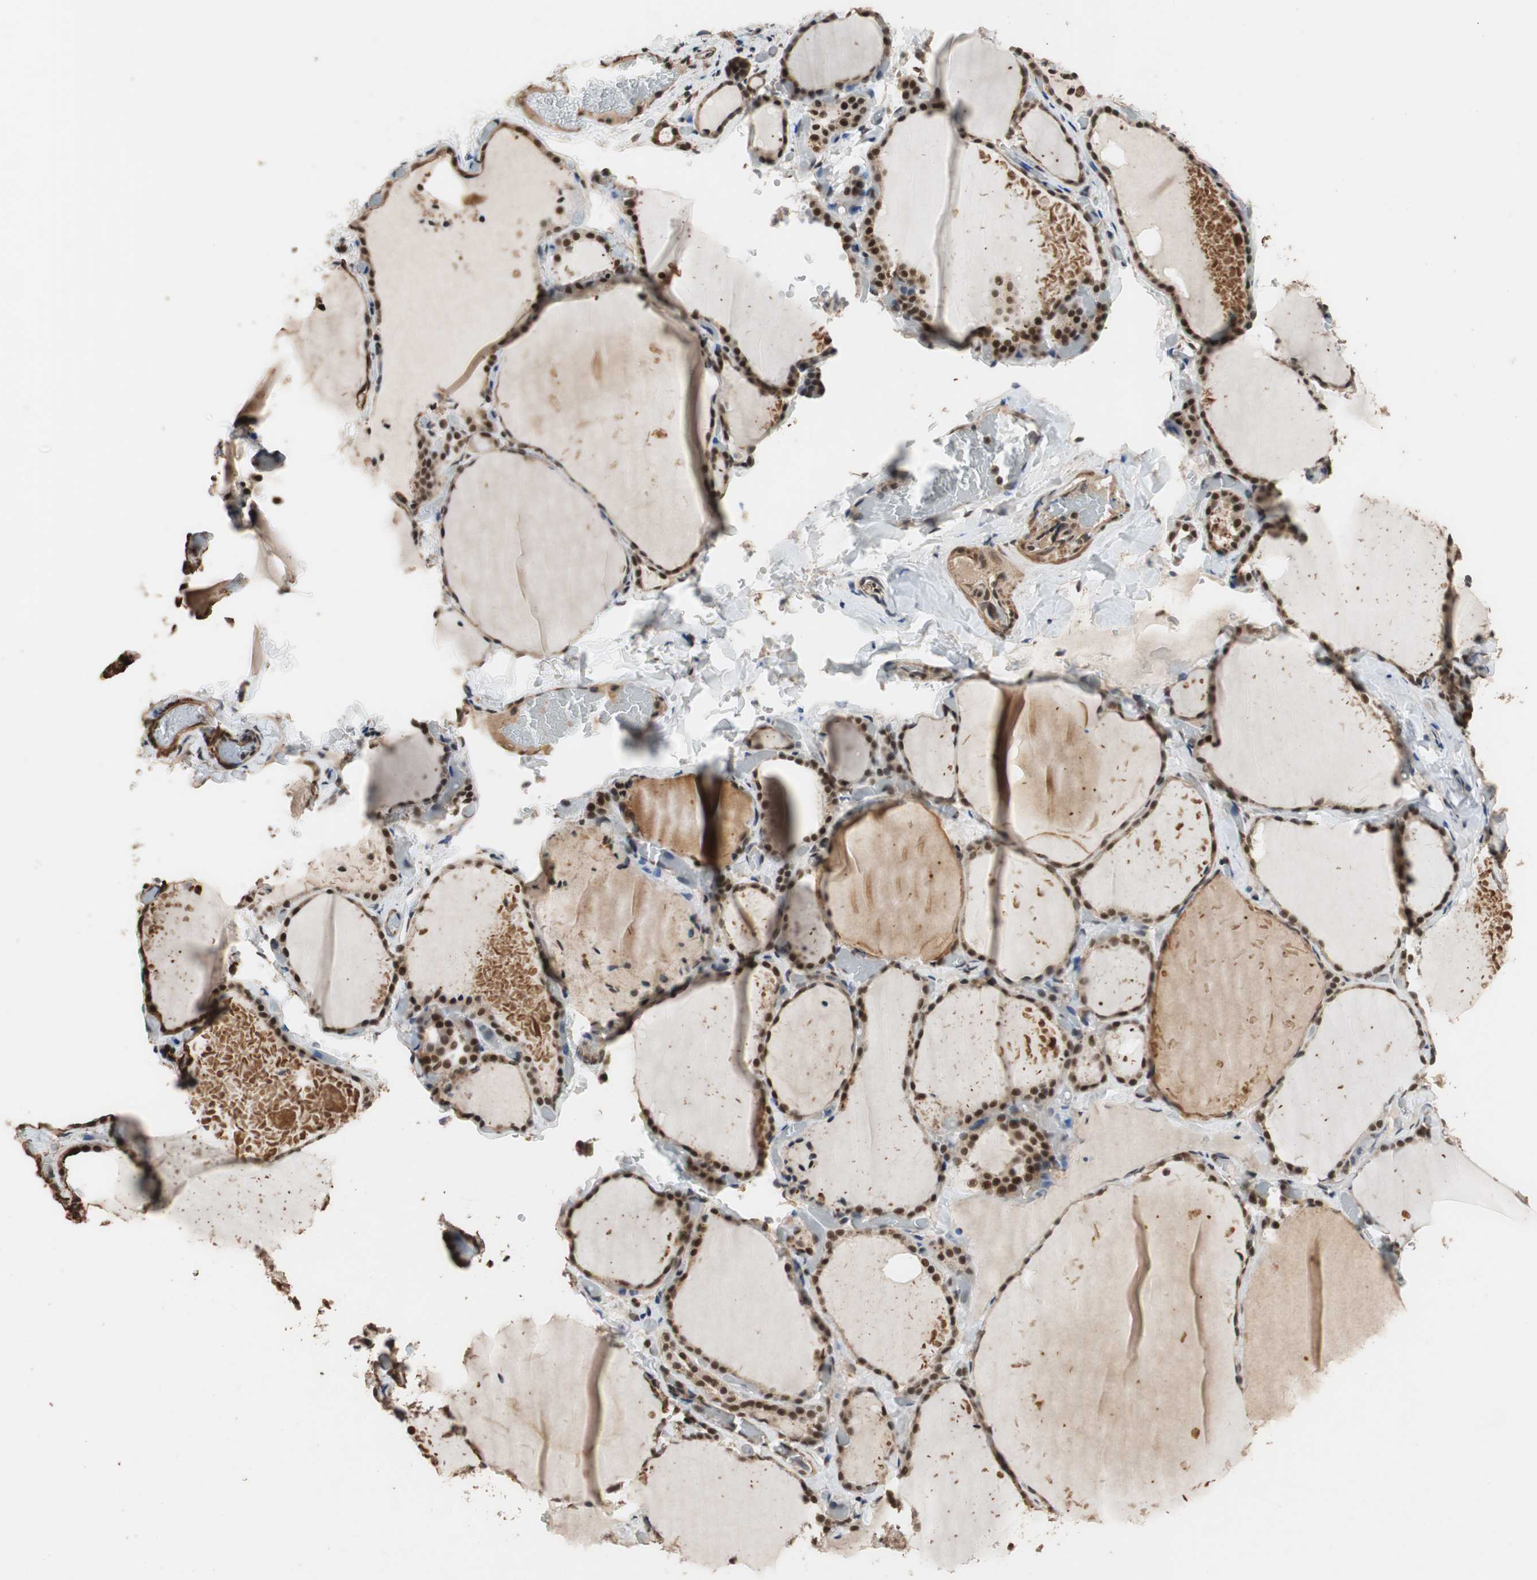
{"staining": {"intensity": "strong", "quantity": ">75%", "location": "cytoplasmic/membranous,nuclear"}, "tissue": "thyroid gland", "cell_type": "Glandular cells", "image_type": "normal", "snomed": [{"axis": "morphology", "description": "Normal tissue, NOS"}, {"axis": "topography", "description": "Thyroid gland"}], "caption": "A high amount of strong cytoplasmic/membranous,nuclear expression is present in about >75% of glandular cells in normal thyroid gland.", "gene": "CDC5L", "patient": {"sex": "female", "age": 22}}